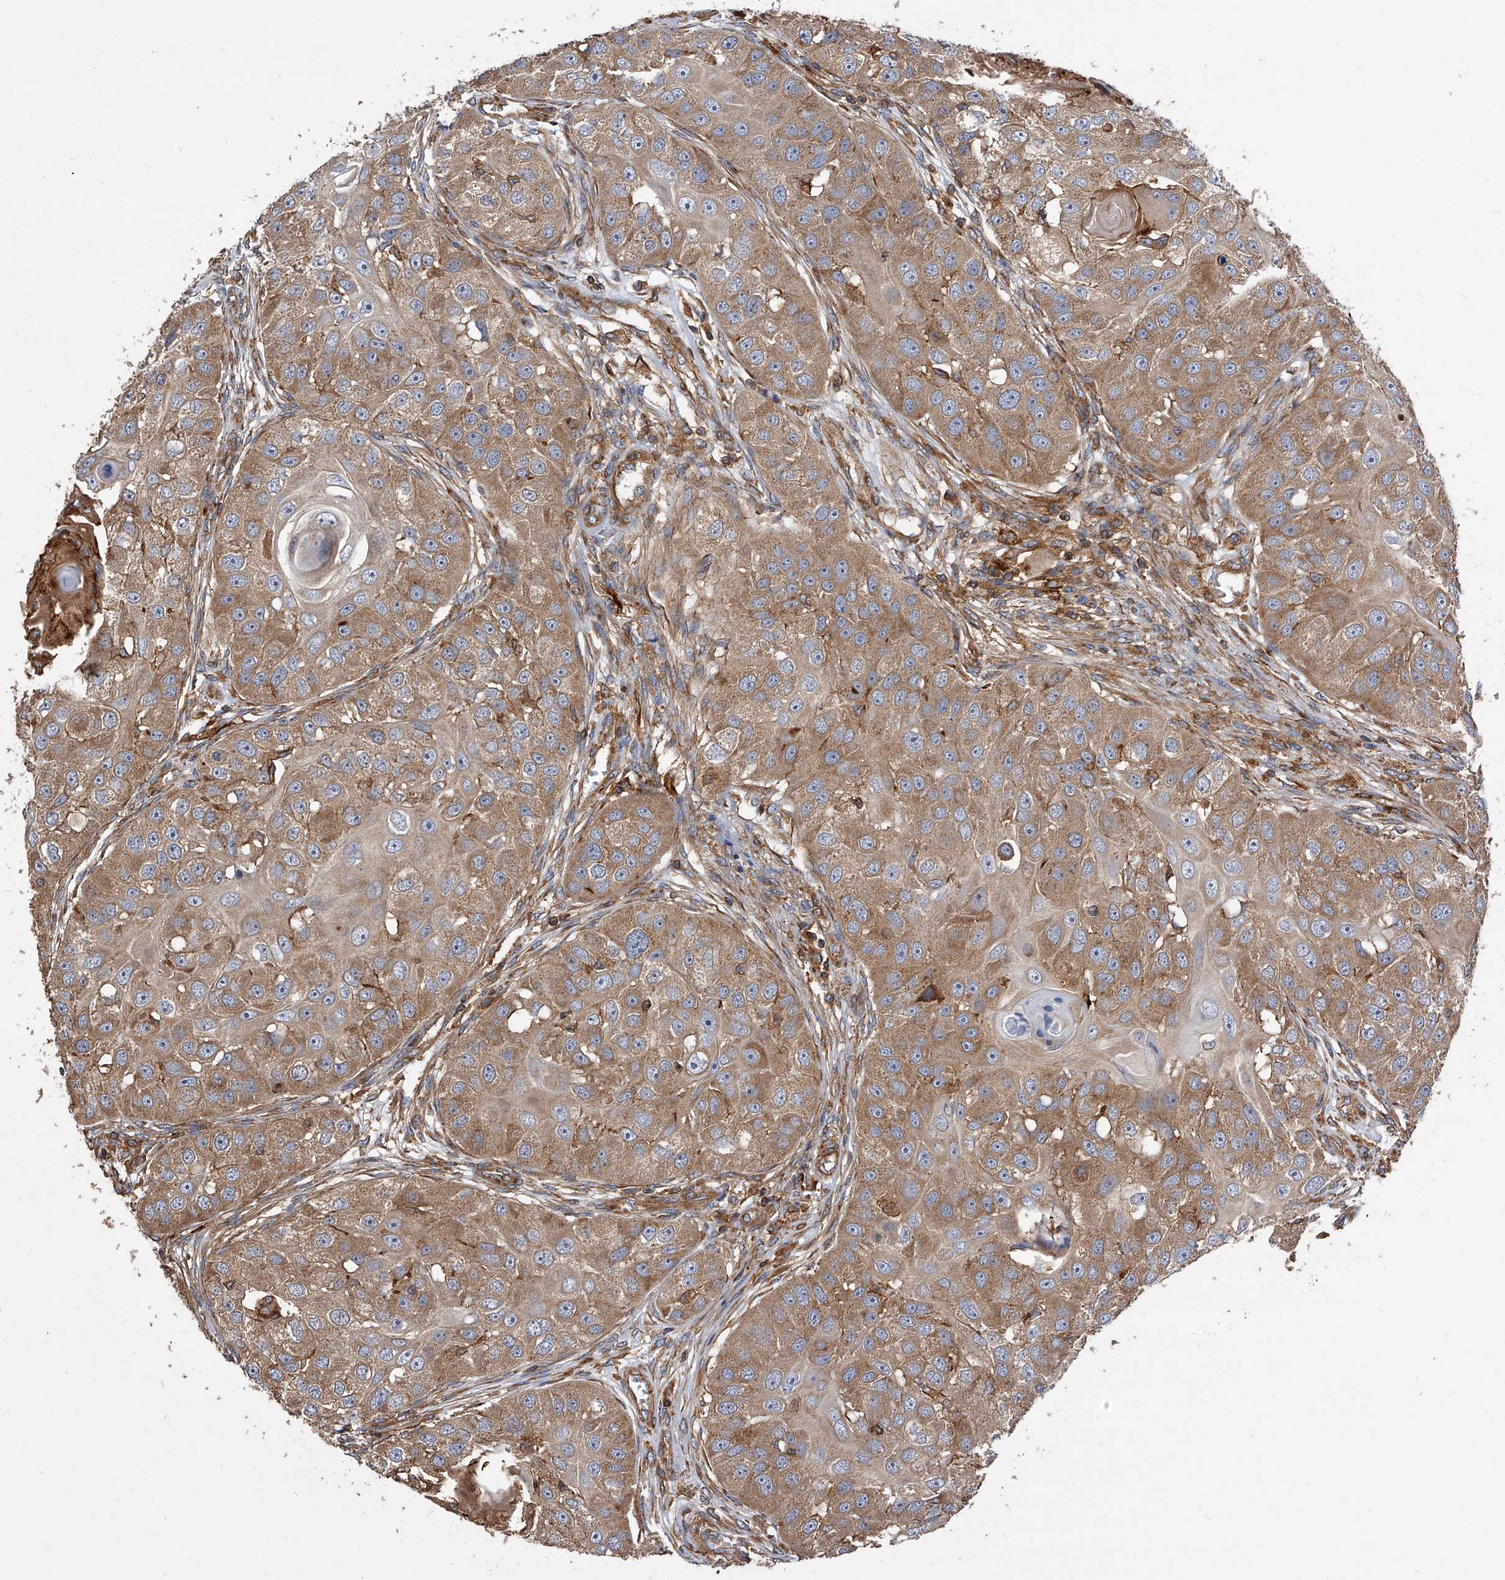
{"staining": {"intensity": "moderate", "quantity": ">75%", "location": "cytoplasmic/membranous"}, "tissue": "head and neck cancer", "cell_type": "Tumor cells", "image_type": "cancer", "snomed": [{"axis": "morphology", "description": "Normal tissue, NOS"}, {"axis": "morphology", "description": "Squamous cell carcinoma, NOS"}, {"axis": "topography", "description": "Skeletal muscle"}, {"axis": "topography", "description": "Head-Neck"}], "caption": "This is a micrograph of immunohistochemistry (IHC) staining of head and neck cancer (squamous cell carcinoma), which shows moderate positivity in the cytoplasmic/membranous of tumor cells.", "gene": "PISD", "patient": {"sex": "male", "age": 51}}